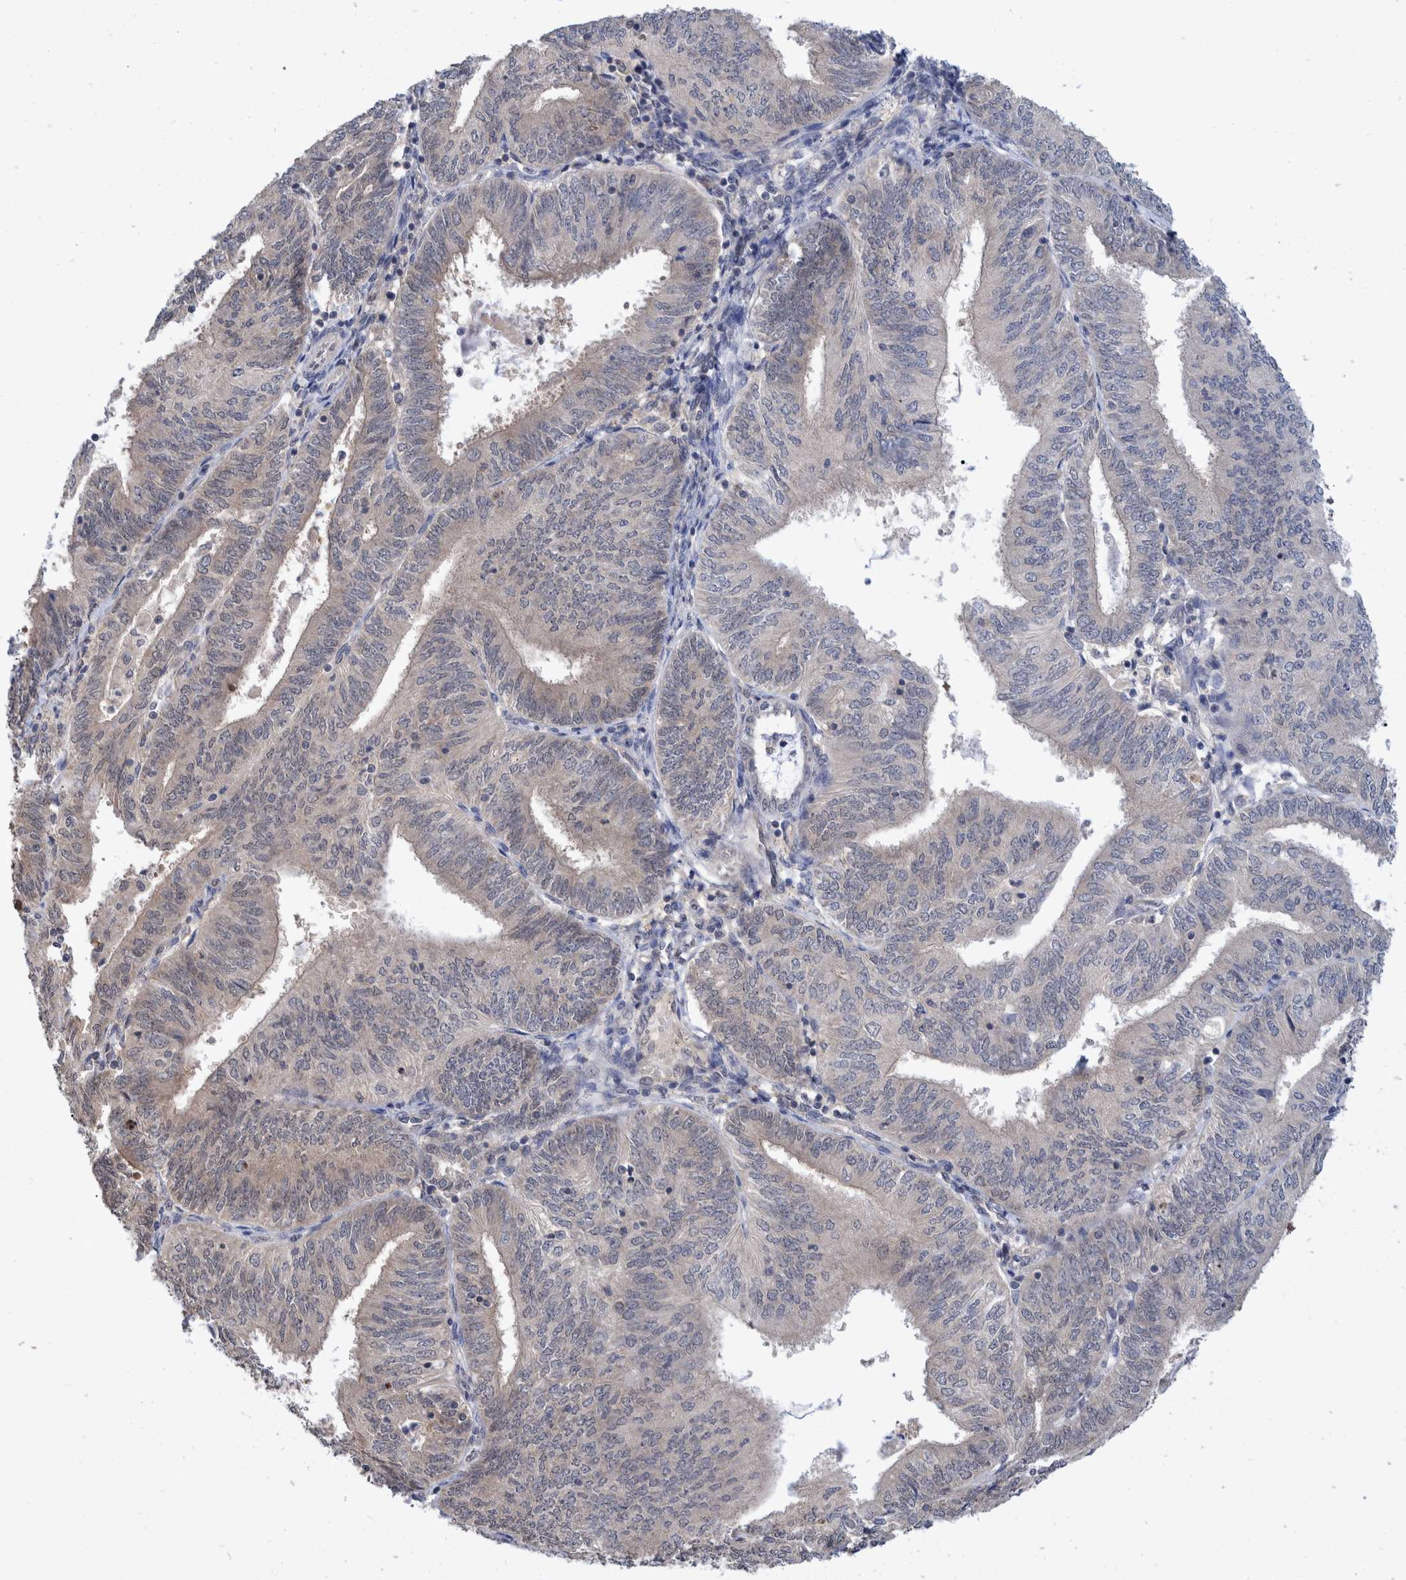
{"staining": {"intensity": "negative", "quantity": "none", "location": "none"}, "tissue": "endometrial cancer", "cell_type": "Tumor cells", "image_type": "cancer", "snomed": [{"axis": "morphology", "description": "Adenocarcinoma, NOS"}, {"axis": "topography", "description": "Endometrium"}], "caption": "DAB (3,3'-diaminobenzidine) immunohistochemical staining of endometrial cancer (adenocarcinoma) reveals no significant staining in tumor cells.", "gene": "PLPBP", "patient": {"sex": "female", "age": 58}}